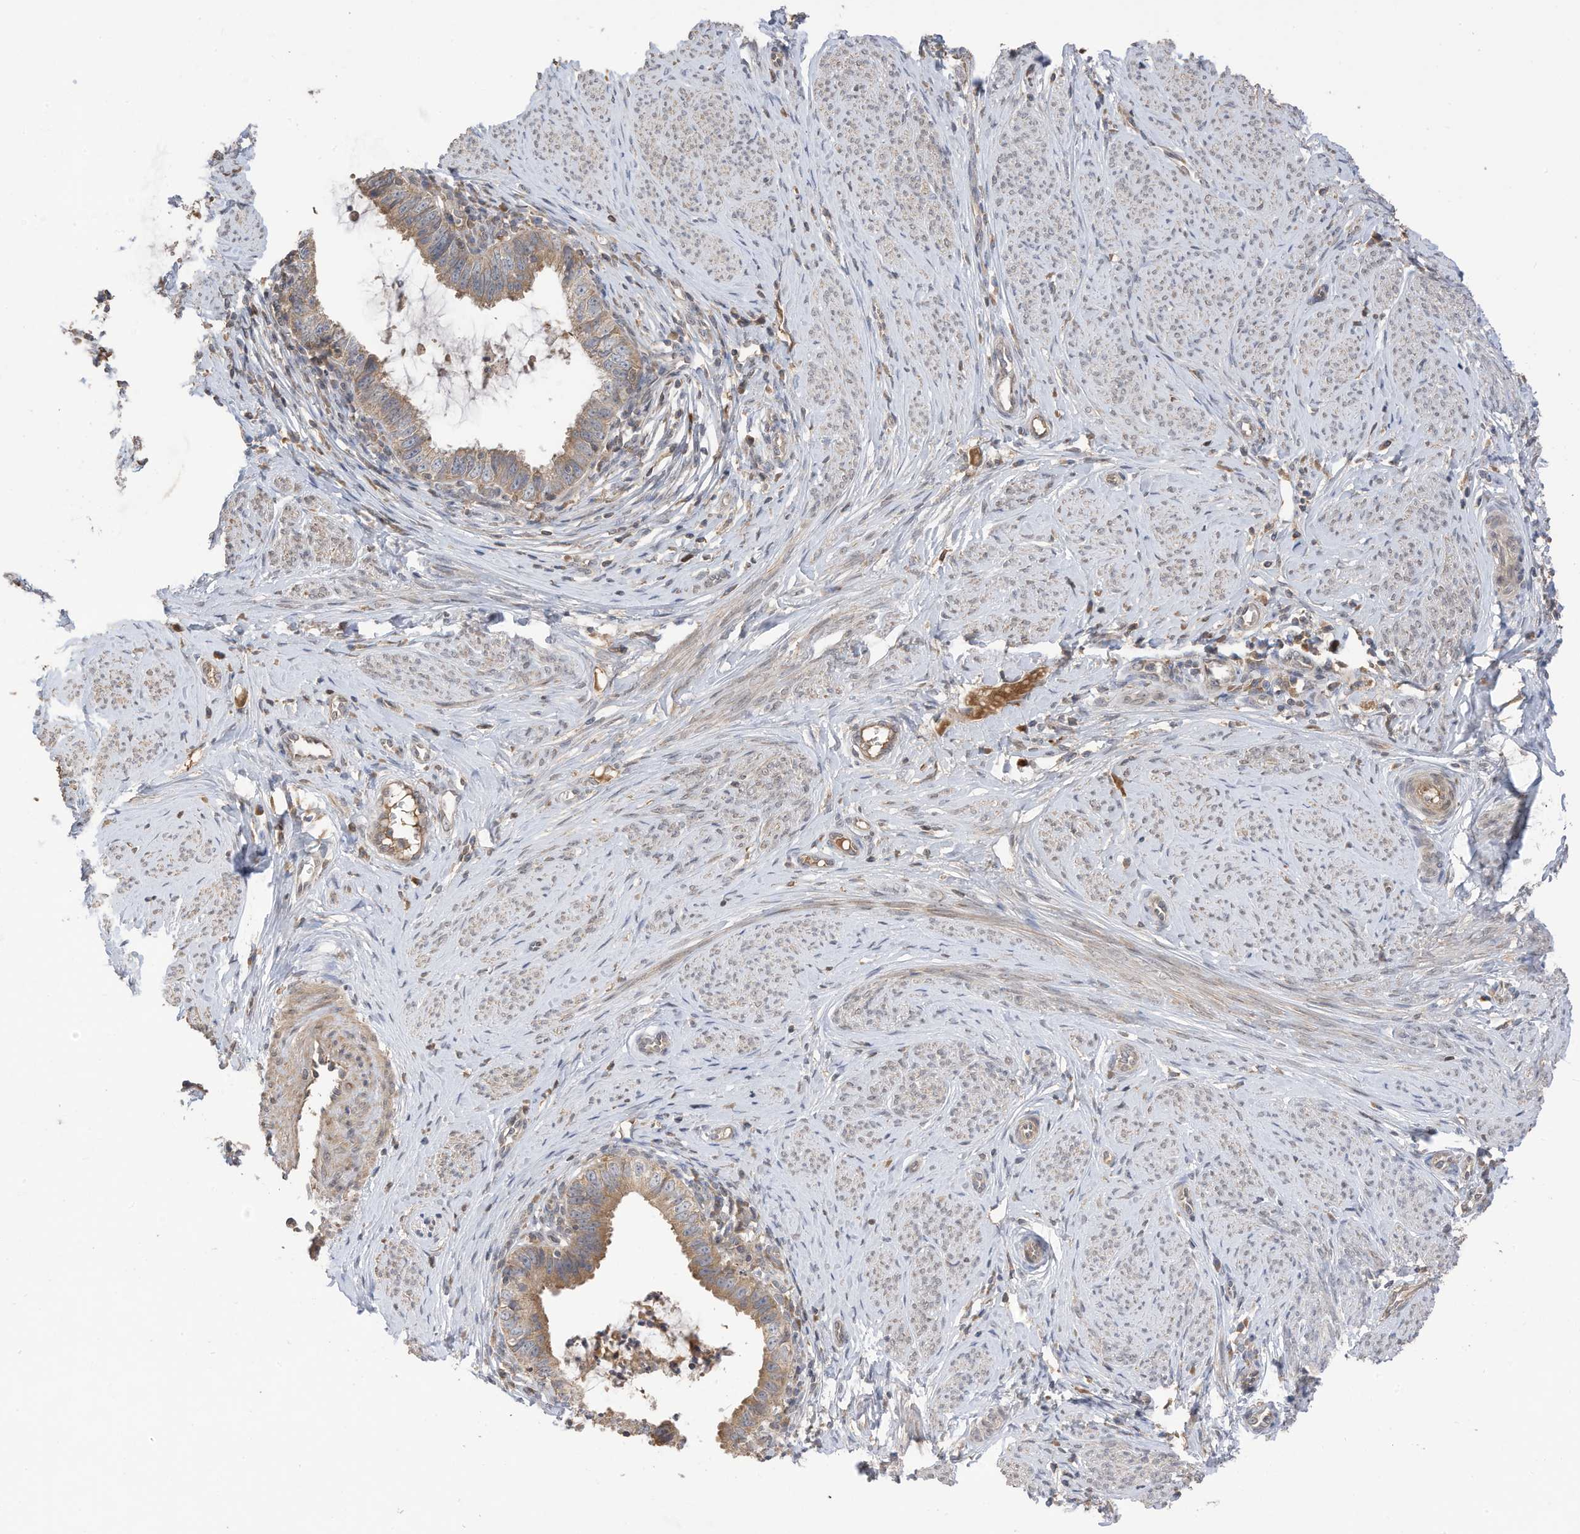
{"staining": {"intensity": "moderate", "quantity": ">75%", "location": "cytoplasmic/membranous"}, "tissue": "cervical cancer", "cell_type": "Tumor cells", "image_type": "cancer", "snomed": [{"axis": "morphology", "description": "Adenocarcinoma, NOS"}, {"axis": "topography", "description": "Cervix"}], "caption": "A micrograph of adenocarcinoma (cervical) stained for a protein exhibits moderate cytoplasmic/membranous brown staining in tumor cells.", "gene": "REC8", "patient": {"sex": "female", "age": 36}}